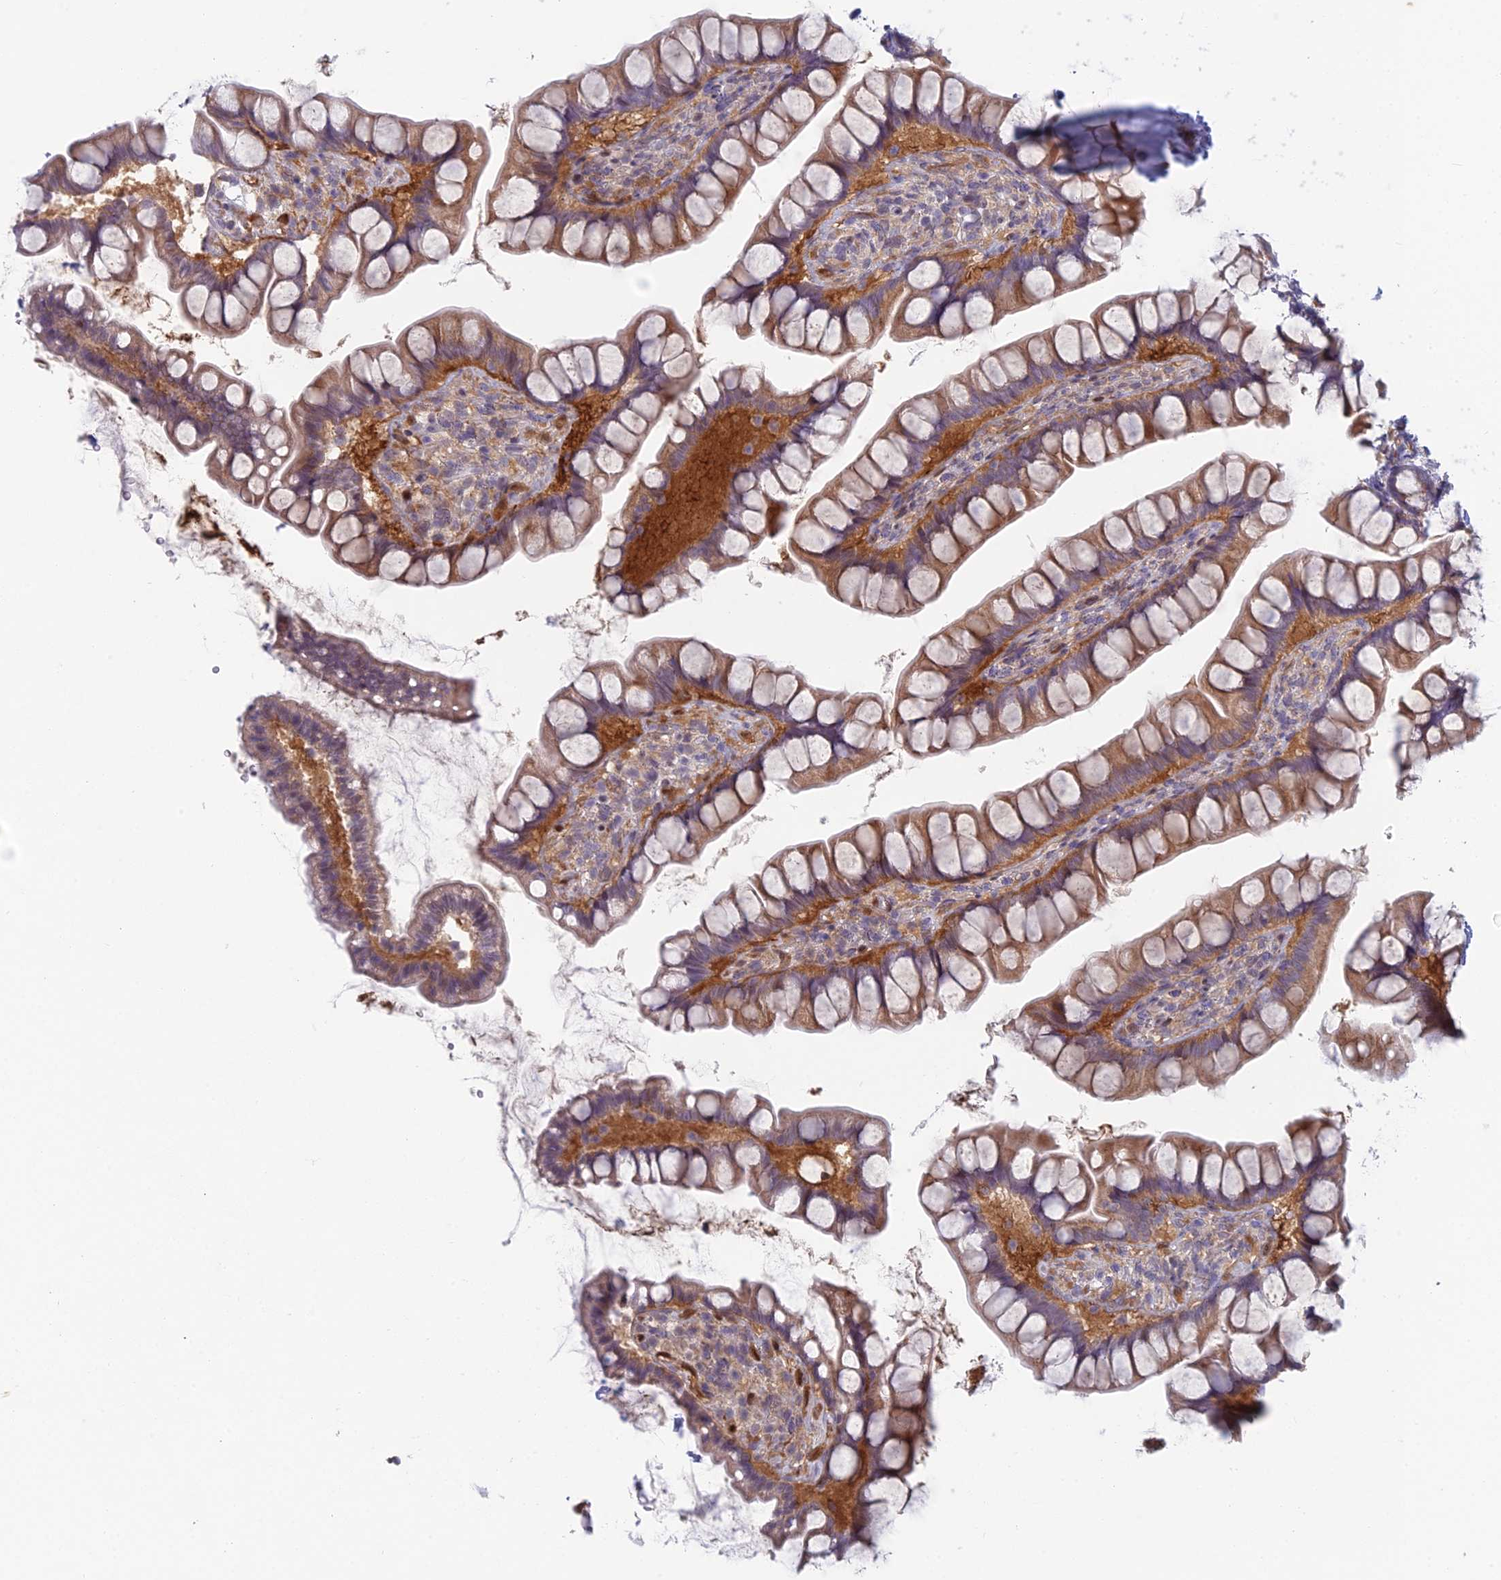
{"staining": {"intensity": "moderate", "quantity": "25%-75%", "location": "cytoplasmic/membranous"}, "tissue": "small intestine", "cell_type": "Glandular cells", "image_type": "normal", "snomed": [{"axis": "morphology", "description": "Normal tissue, NOS"}, {"axis": "topography", "description": "Small intestine"}], "caption": "A photomicrograph showing moderate cytoplasmic/membranous staining in approximately 25%-75% of glandular cells in unremarkable small intestine, as visualized by brown immunohistochemical staining.", "gene": "PPP1R26", "patient": {"sex": "male", "age": 70}}